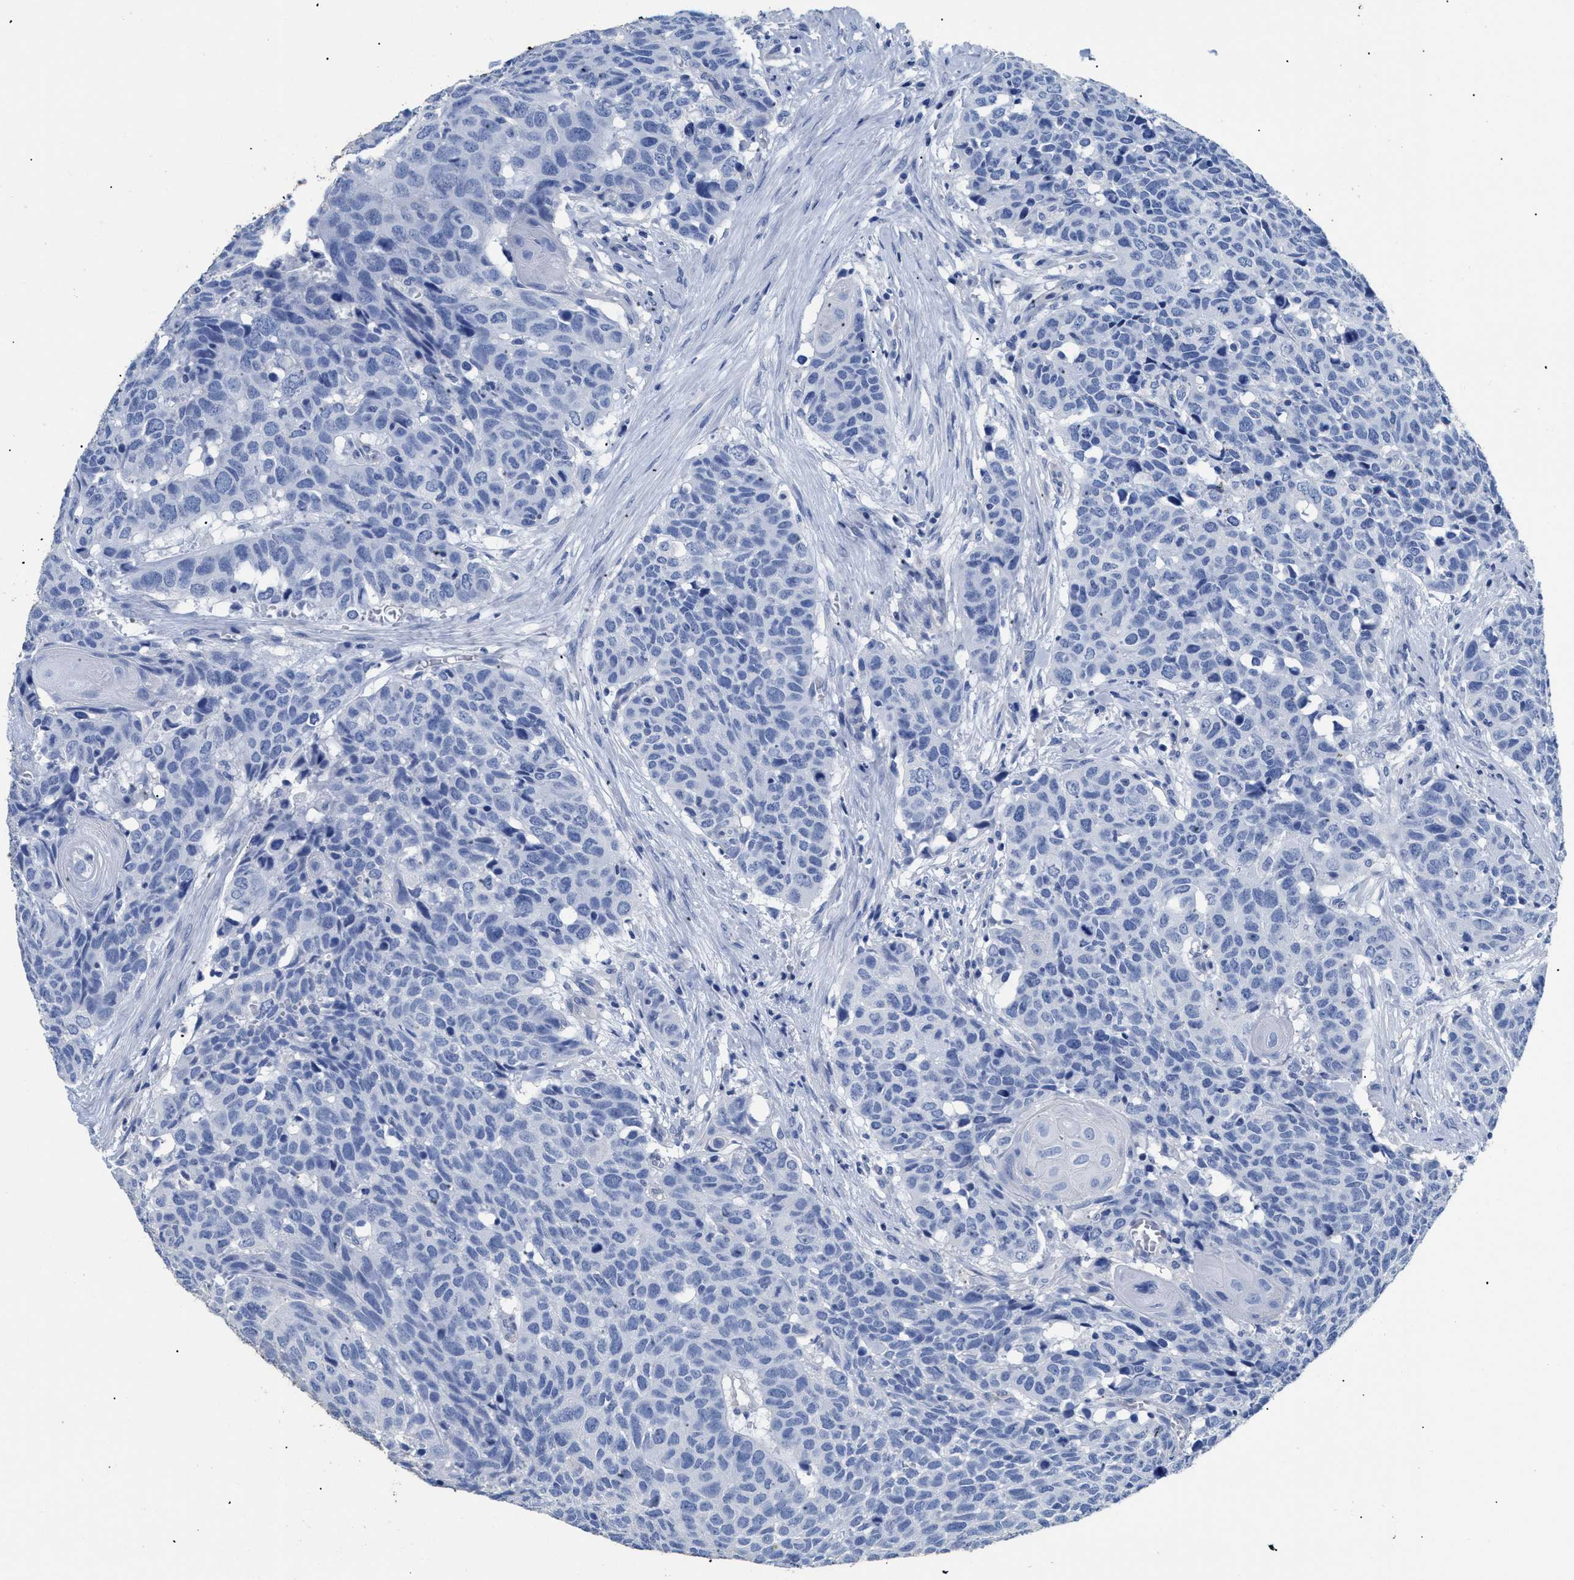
{"staining": {"intensity": "negative", "quantity": "none", "location": "none"}, "tissue": "head and neck cancer", "cell_type": "Tumor cells", "image_type": "cancer", "snomed": [{"axis": "morphology", "description": "Squamous cell carcinoma, NOS"}, {"axis": "topography", "description": "Head-Neck"}], "caption": "Protein analysis of head and neck cancer (squamous cell carcinoma) displays no significant positivity in tumor cells.", "gene": "DLC1", "patient": {"sex": "male", "age": 66}}